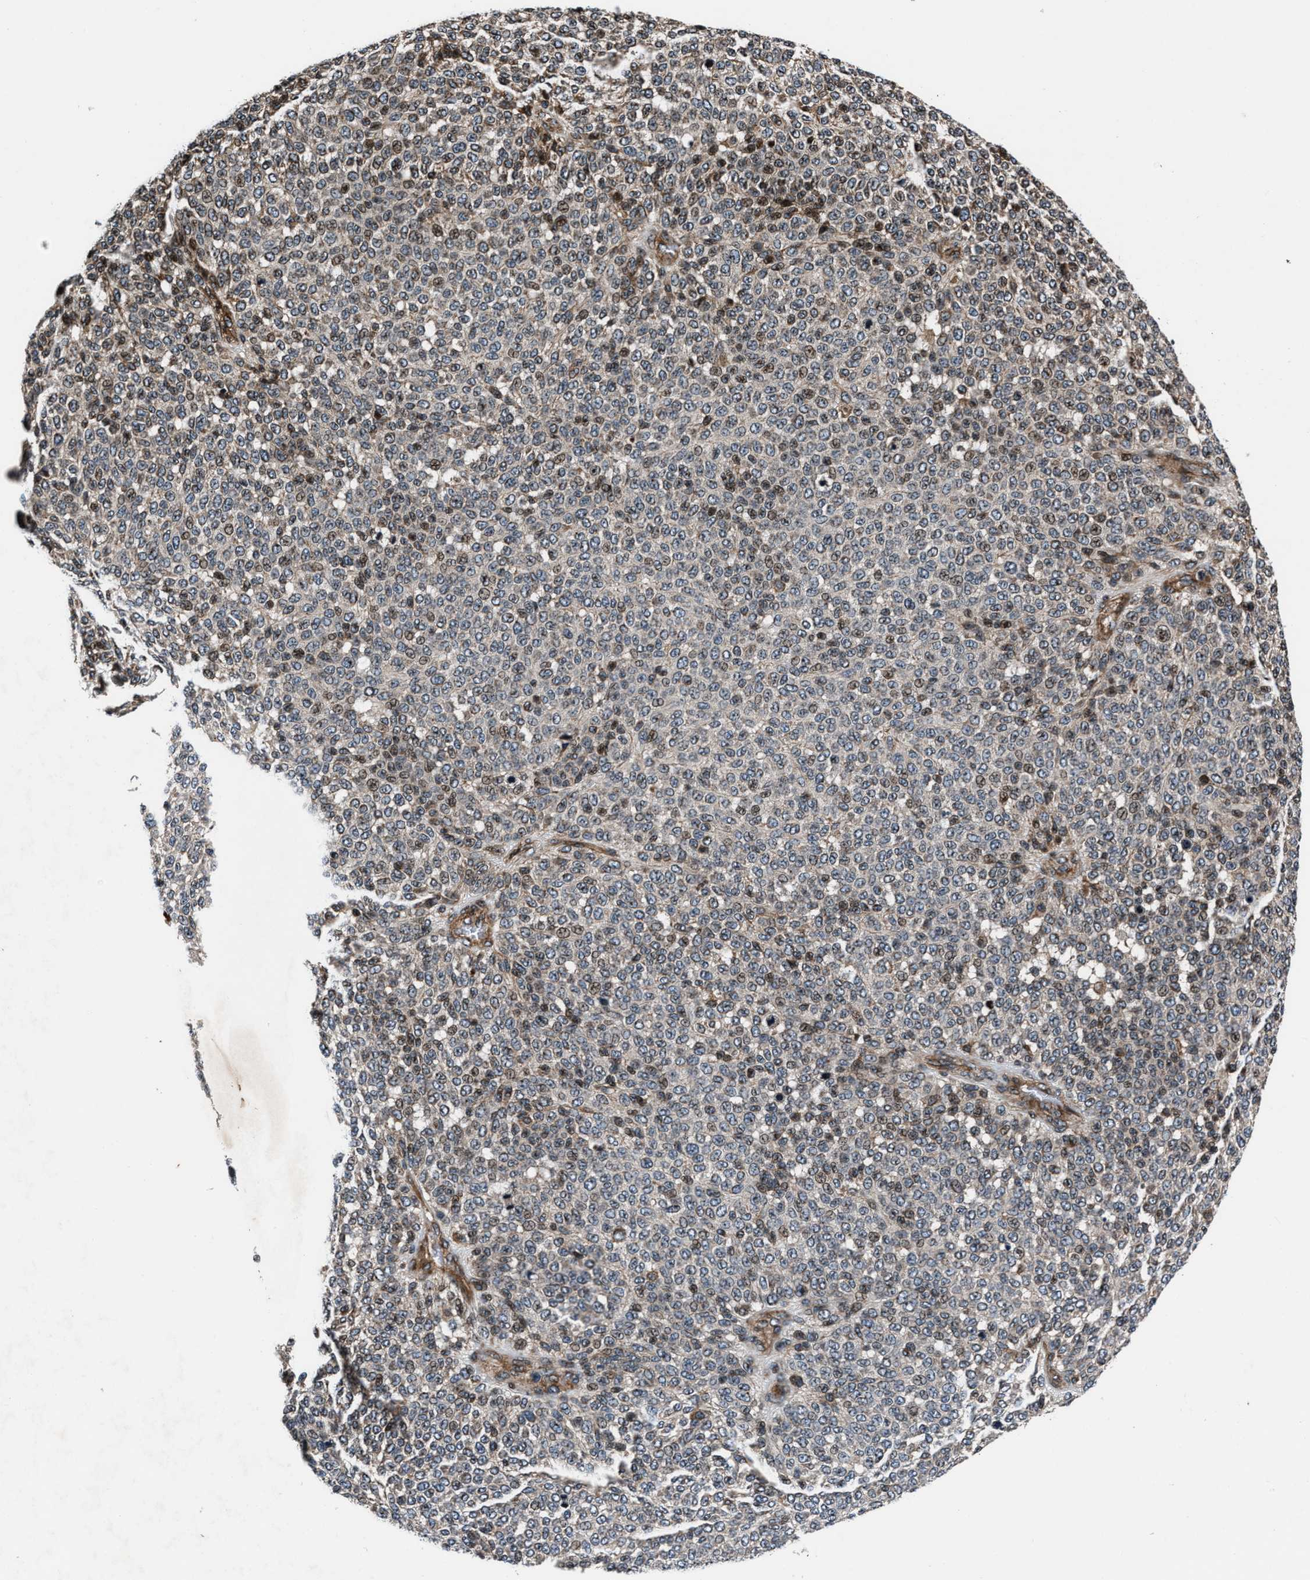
{"staining": {"intensity": "moderate", "quantity": "25%-75%", "location": "cytoplasmic/membranous,nuclear"}, "tissue": "melanoma", "cell_type": "Tumor cells", "image_type": "cancer", "snomed": [{"axis": "morphology", "description": "Malignant melanoma, NOS"}, {"axis": "topography", "description": "Skin"}], "caption": "Immunohistochemical staining of malignant melanoma demonstrates medium levels of moderate cytoplasmic/membranous and nuclear expression in approximately 25%-75% of tumor cells. (DAB IHC with brightfield microscopy, high magnification).", "gene": "DYNC2I1", "patient": {"sex": "male", "age": 59}}